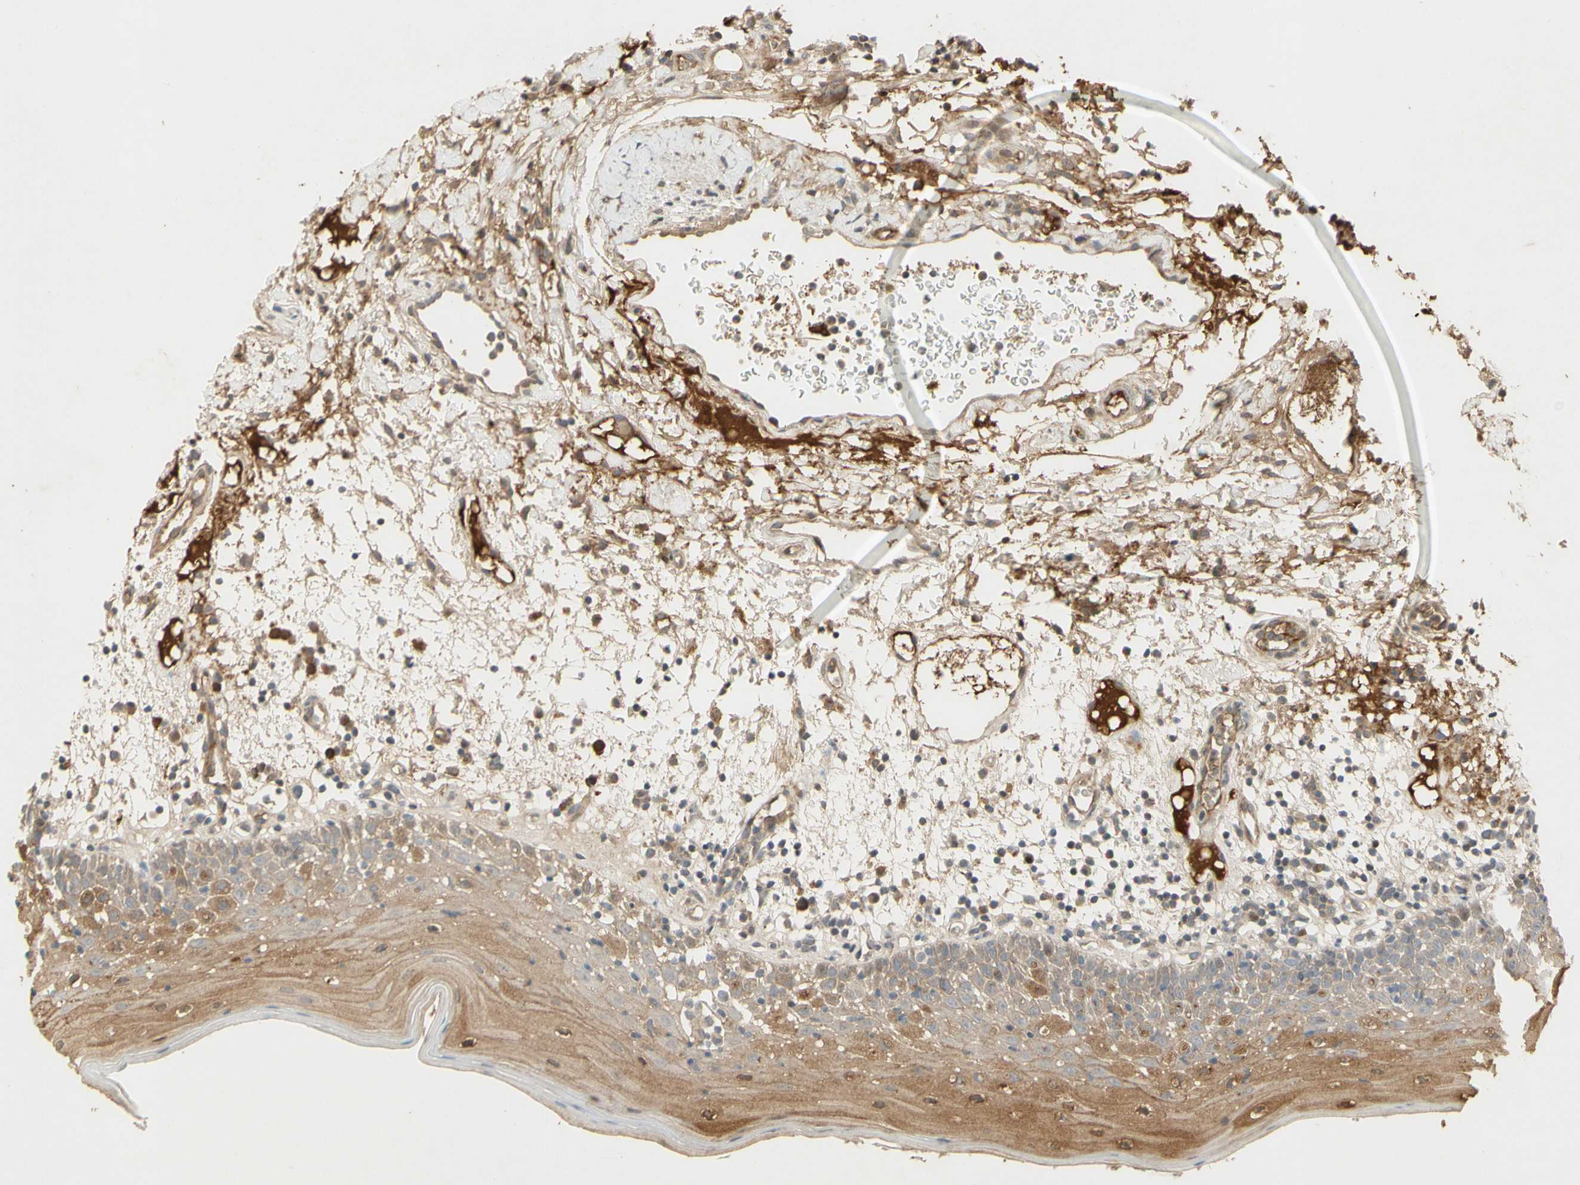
{"staining": {"intensity": "strong", "quantity": "<25%", "location": "cytoplasmic/membranous,nuclear"}, "tissue": "oral mucosa", "cell_type": "Squamous epithelial cells", "image_type": "normal", "snomed": [{"axis": "morphology", "description": "Normal tissue, NOS"}, {"axis": "morphology", "description": "Squamous cell carcinoma, NOS"}, {"axis": "topography", "description": "Skeletal muscle"}, {"axis": "topography", "description": "Oral tissue"}], "caption": "Protein staining by immunohistochemistry exhibits strong cytoplasmic/membranous,nuclear staining in approximately <25% of squamous epithelial cells in normal oral mucosa. The protein is stained brown, and the nuclei are stained in blue (DAB (3,3'-diaminobenzidine) IHC with brightfield microscopy, high magnification).", "gene": "NRG4", "patient": {"sex": "male", "age": 71}}